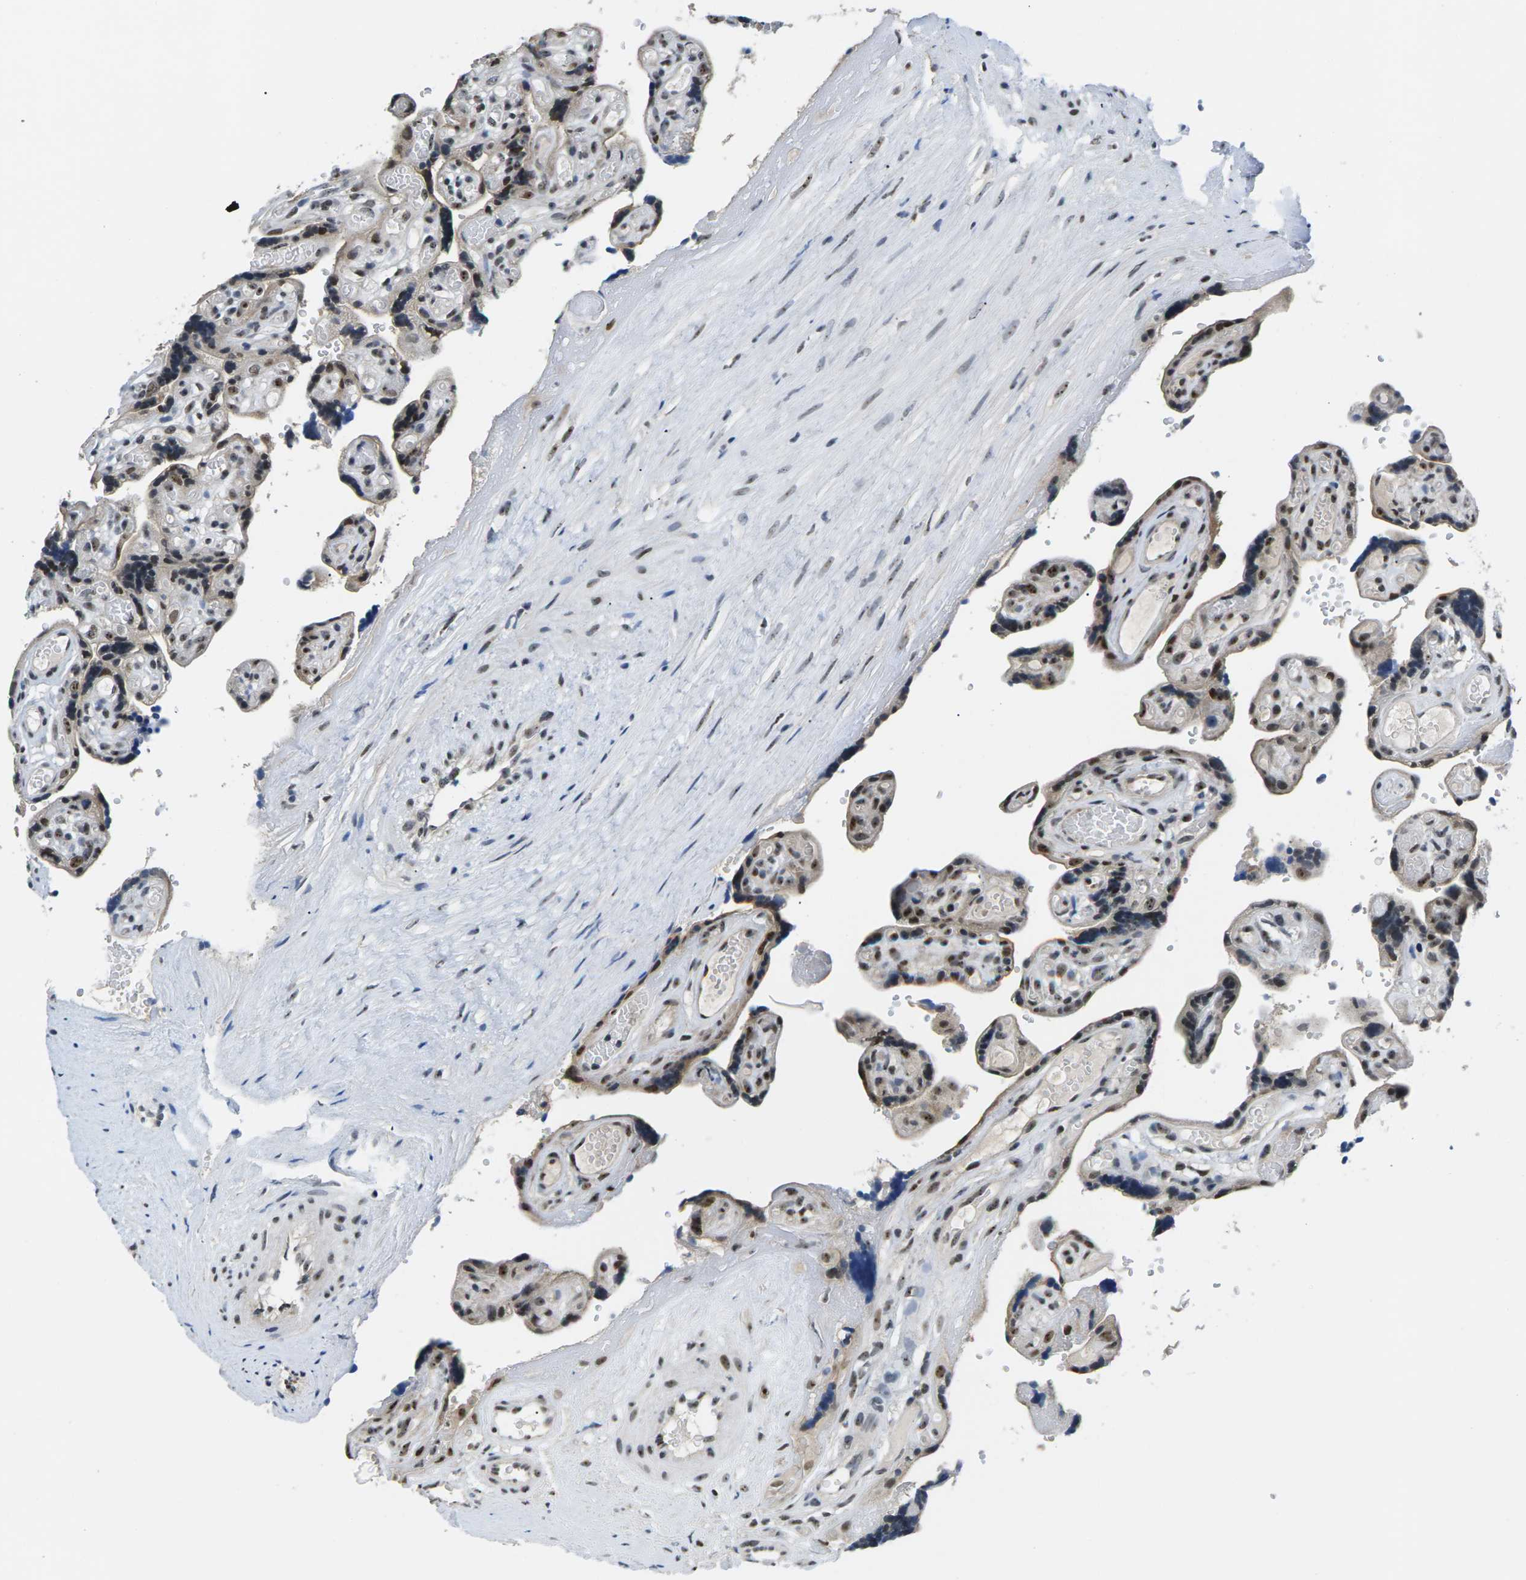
{"staining": {"intensity": "moderate", "quantity": ">75%", "location": "cytoplasmic/membranous,nuclear"}, "tissue": "placenta", "cell_type": "Decidual cells", "image_type": "normal", "snomed": [{"axis": "morphology", "description": "Normal tissue, NOS"}, {"axis": "topography", "description": "Placenta"}], "caption": "The image reveals a brown stain indicating the presence of a protein in the cytoplasmic/membranous,nuclear of decidual cells in placenta.", "gene": "NSRP1", "patient": {"sex": "female", "age": 30}}